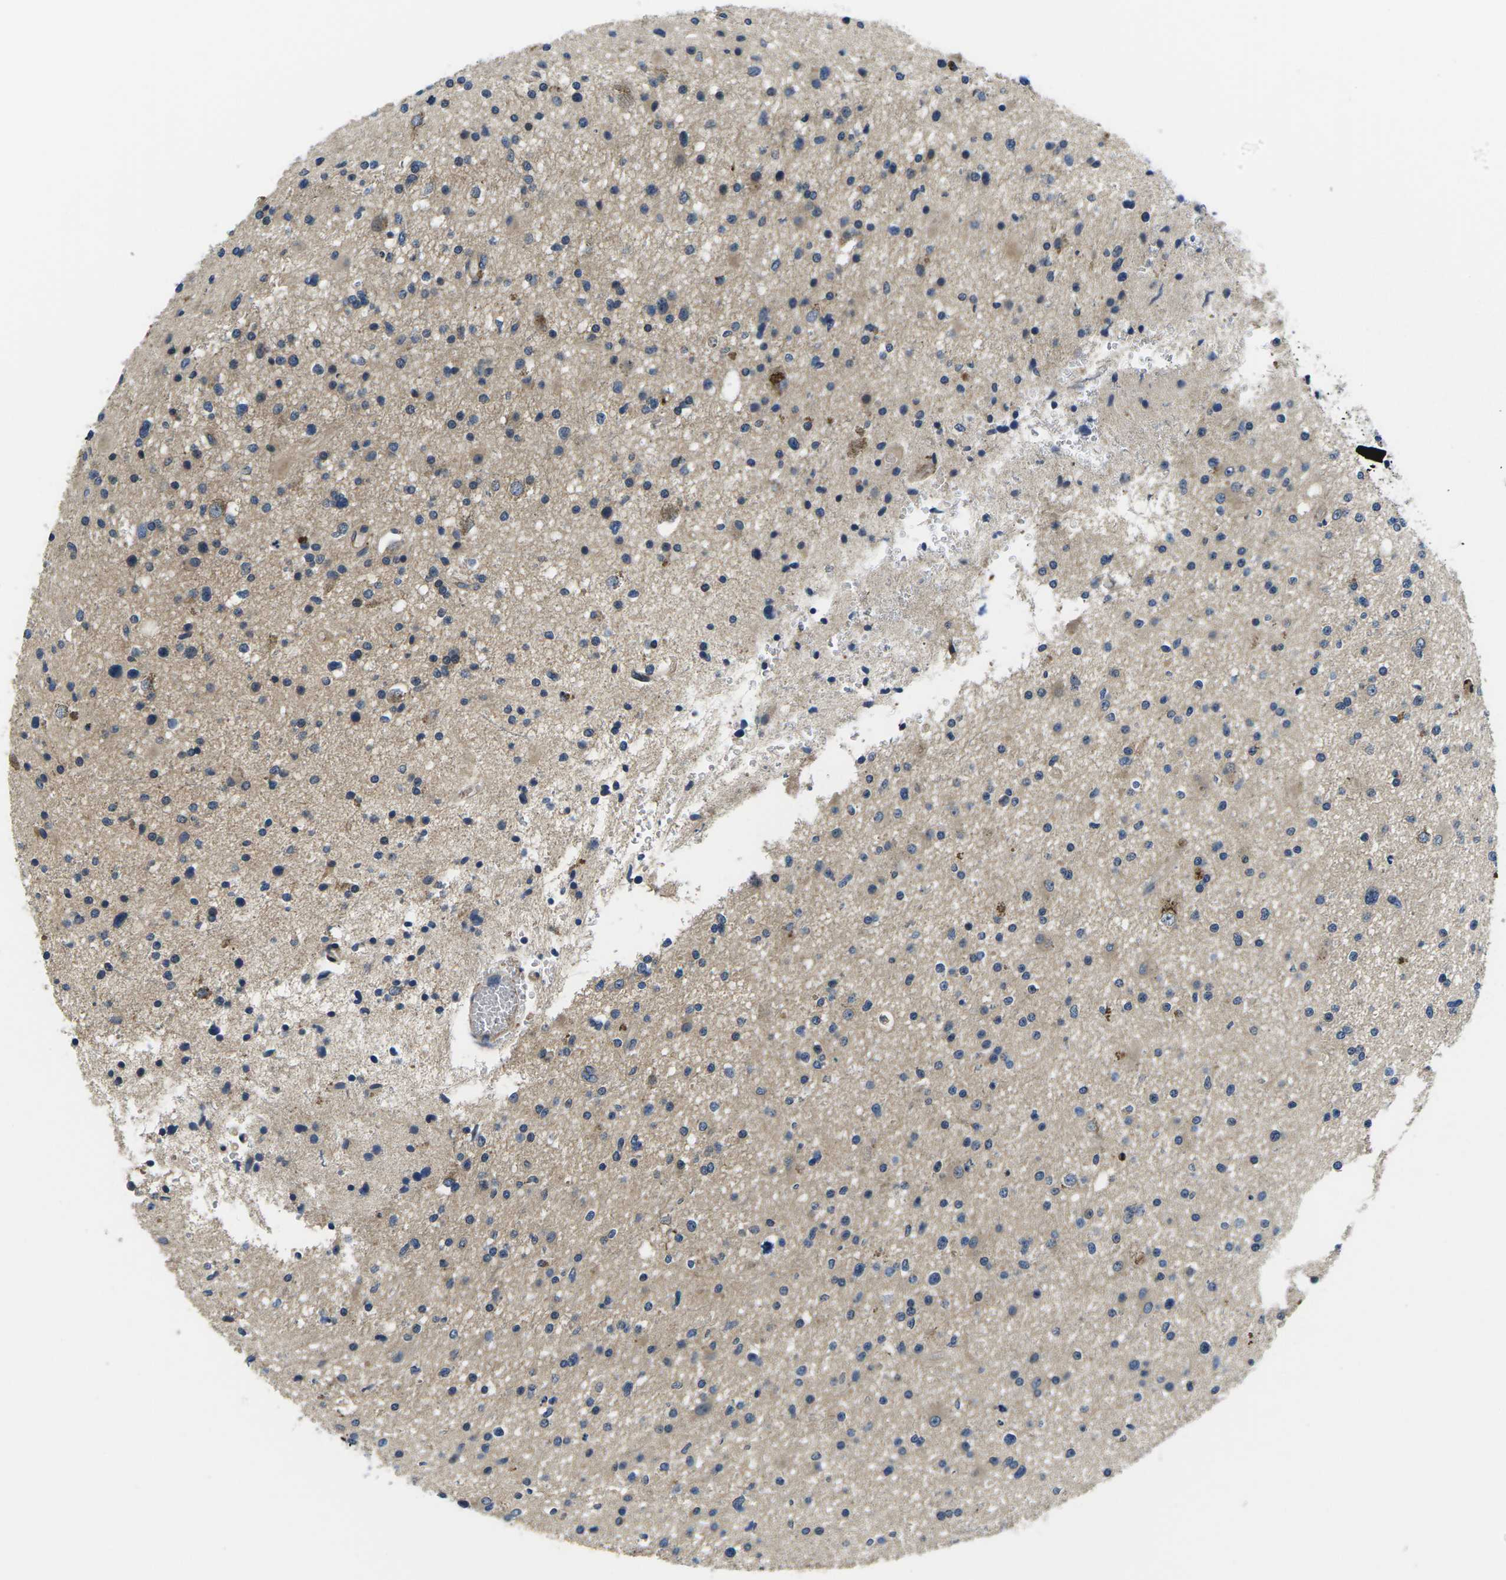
{"staining": {"intensity": "negative", "quantity": "none", "location": "none"}, "tissue": "glioma", "cell_type": "Tumor cells", "image_type": "cancer", "snomed": [{"axis": "morphology", "description": "Glioma, malignant, High grade"}, {"axis": "topography", "description": "Brain"}], "caption": "Glioma stained for a protein using immunohistochemistry (IHC) shows no staining tumor cells.", "gene": "PLCE1", "patient": {"sex": "male", "age": 33}}